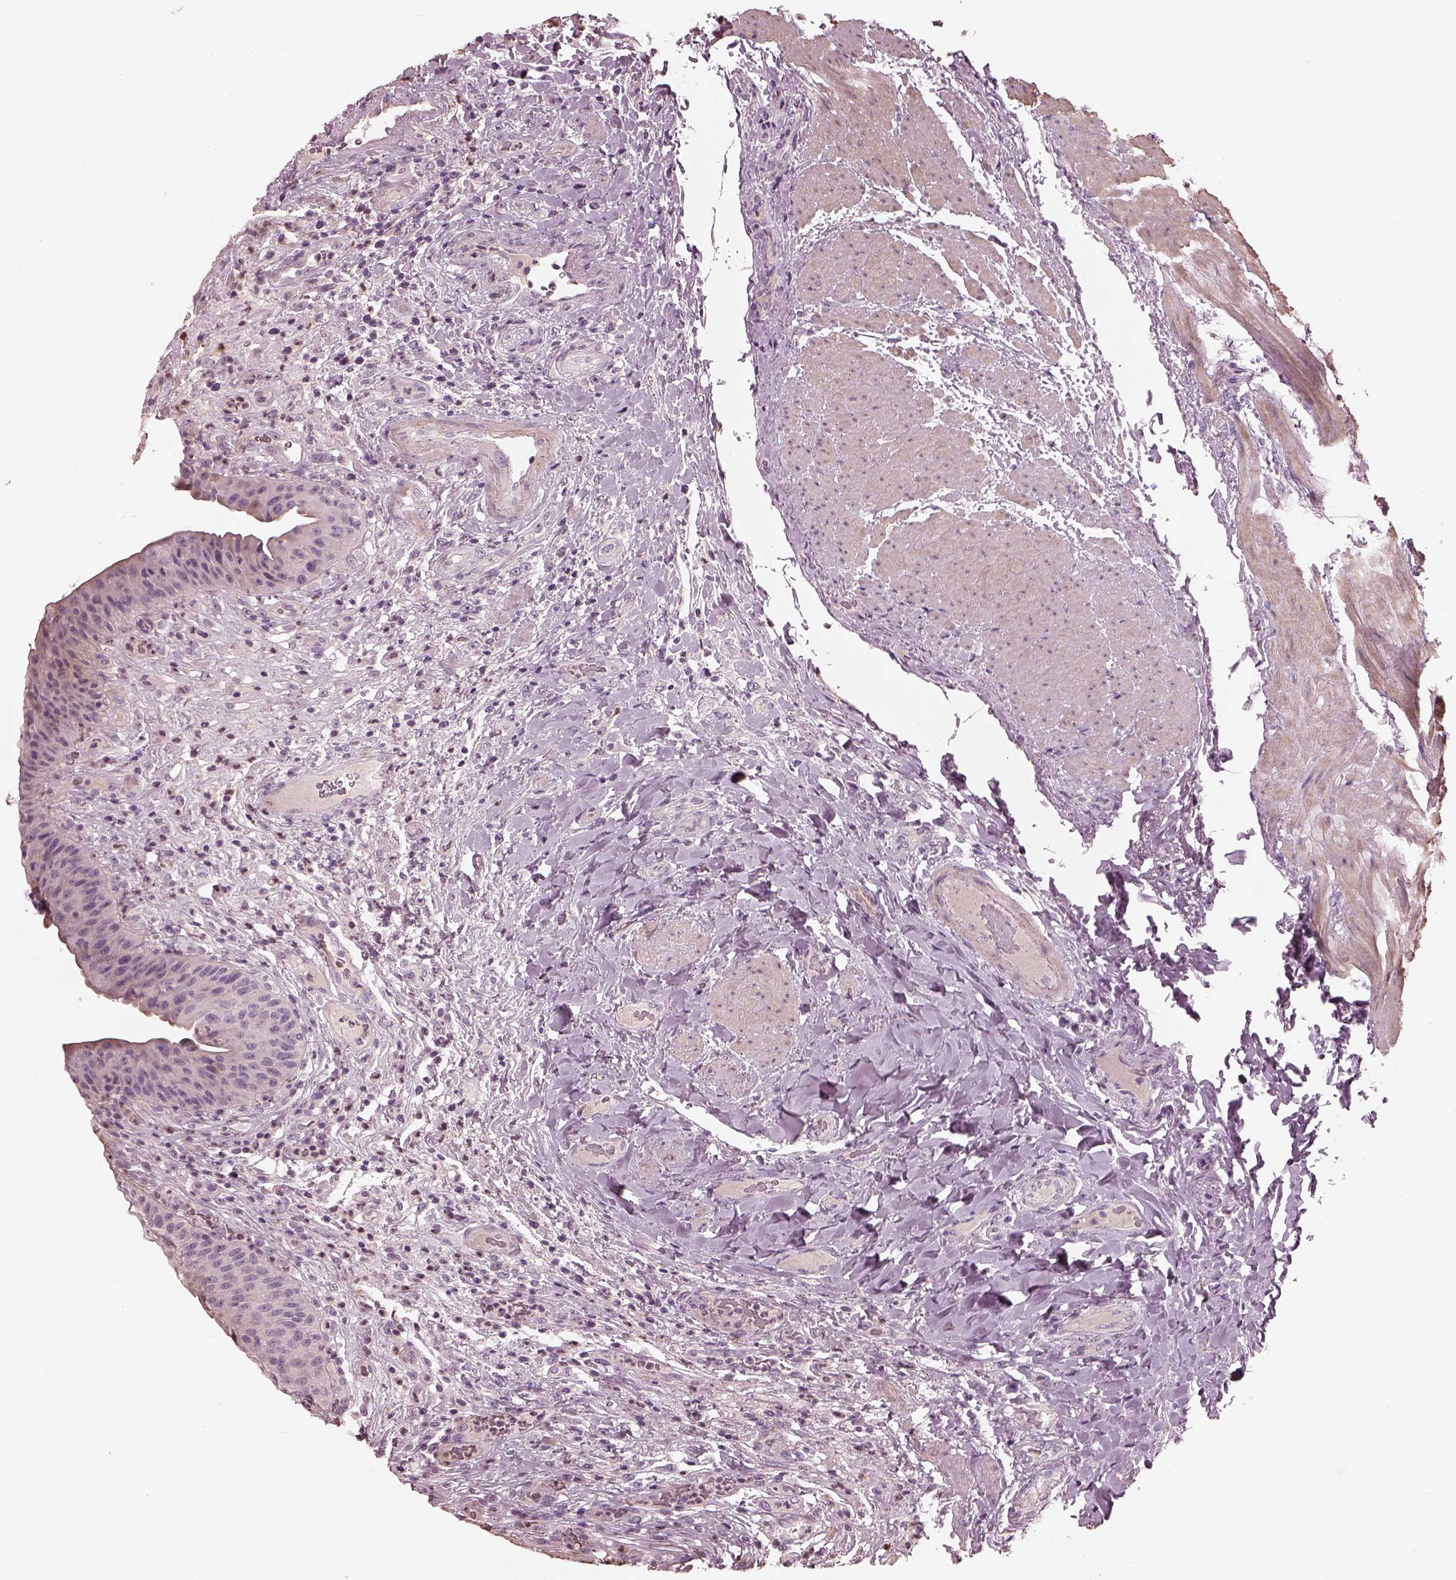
{"staining": {"intensity": "negative", "quantity": "none", "location": "none"}, "tissue": "urinary bladder", "cell_type": "Urothelial cells", "image_type": "normal", "snomed": [{"axis": "morphology", "description": "Normal tissue, NOS"}, {"axis": "topography", "description": "Urinary bladder"}], "caption": "Immunohistochemical staining of normal human urinary bladder shows no significant staining in urothelial cells.", "gene": "OPTC", "patient": {"sex": "male", "age": 66}}